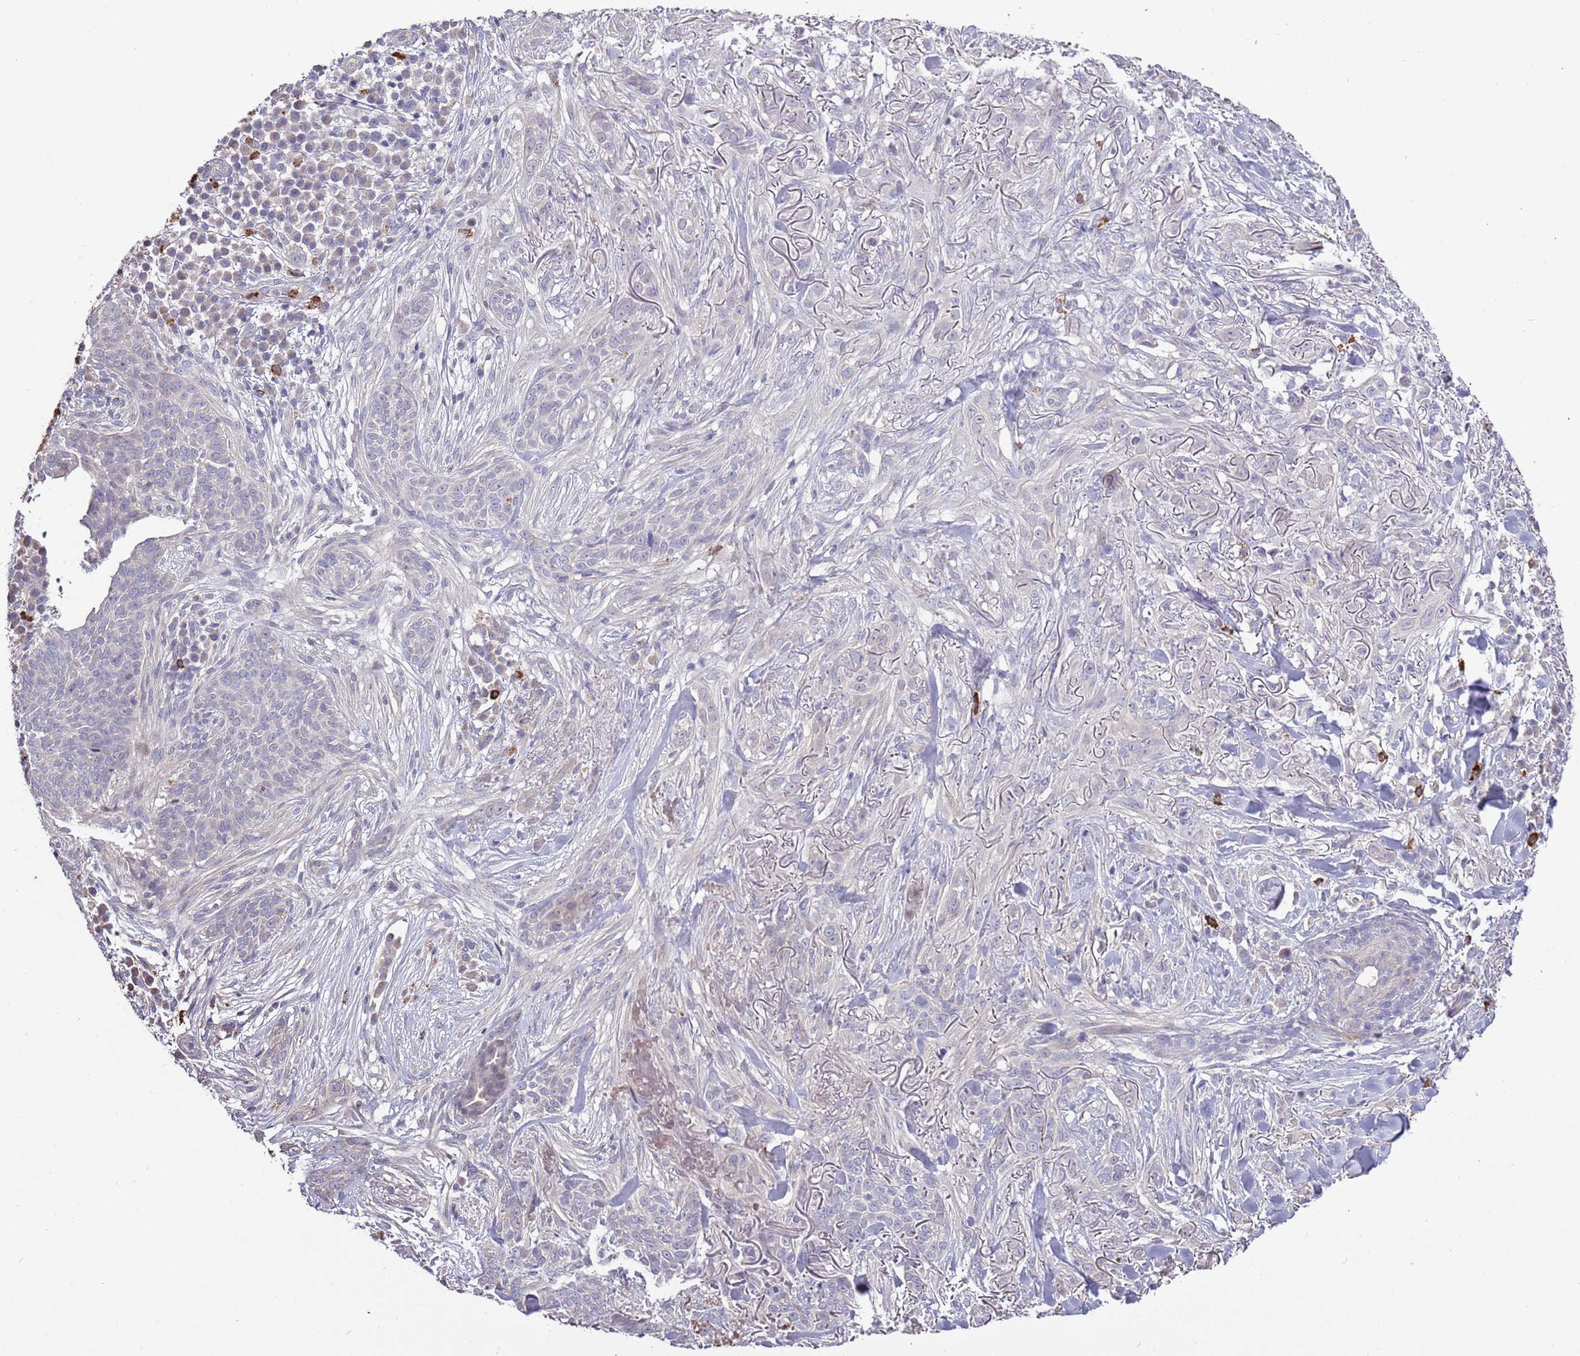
{"staining": {"intensity": "negative", "quantity": "none", "location": "none"}, "tissue": "skin cancer", "cell_type": "Tumor cells", "image_type": "cancer", "snomed": [{"axis": "morphology", "description": "Basal cell carcinoma"}, {"axis": "topography", "description": "Skin"}], "caption": "This is an immunohistochemistry (IHC) image of human skin cancer. There is no staining in tumor cells.", "gene": "P2RY13", "patient": {"sex": "male", "age": 72}}